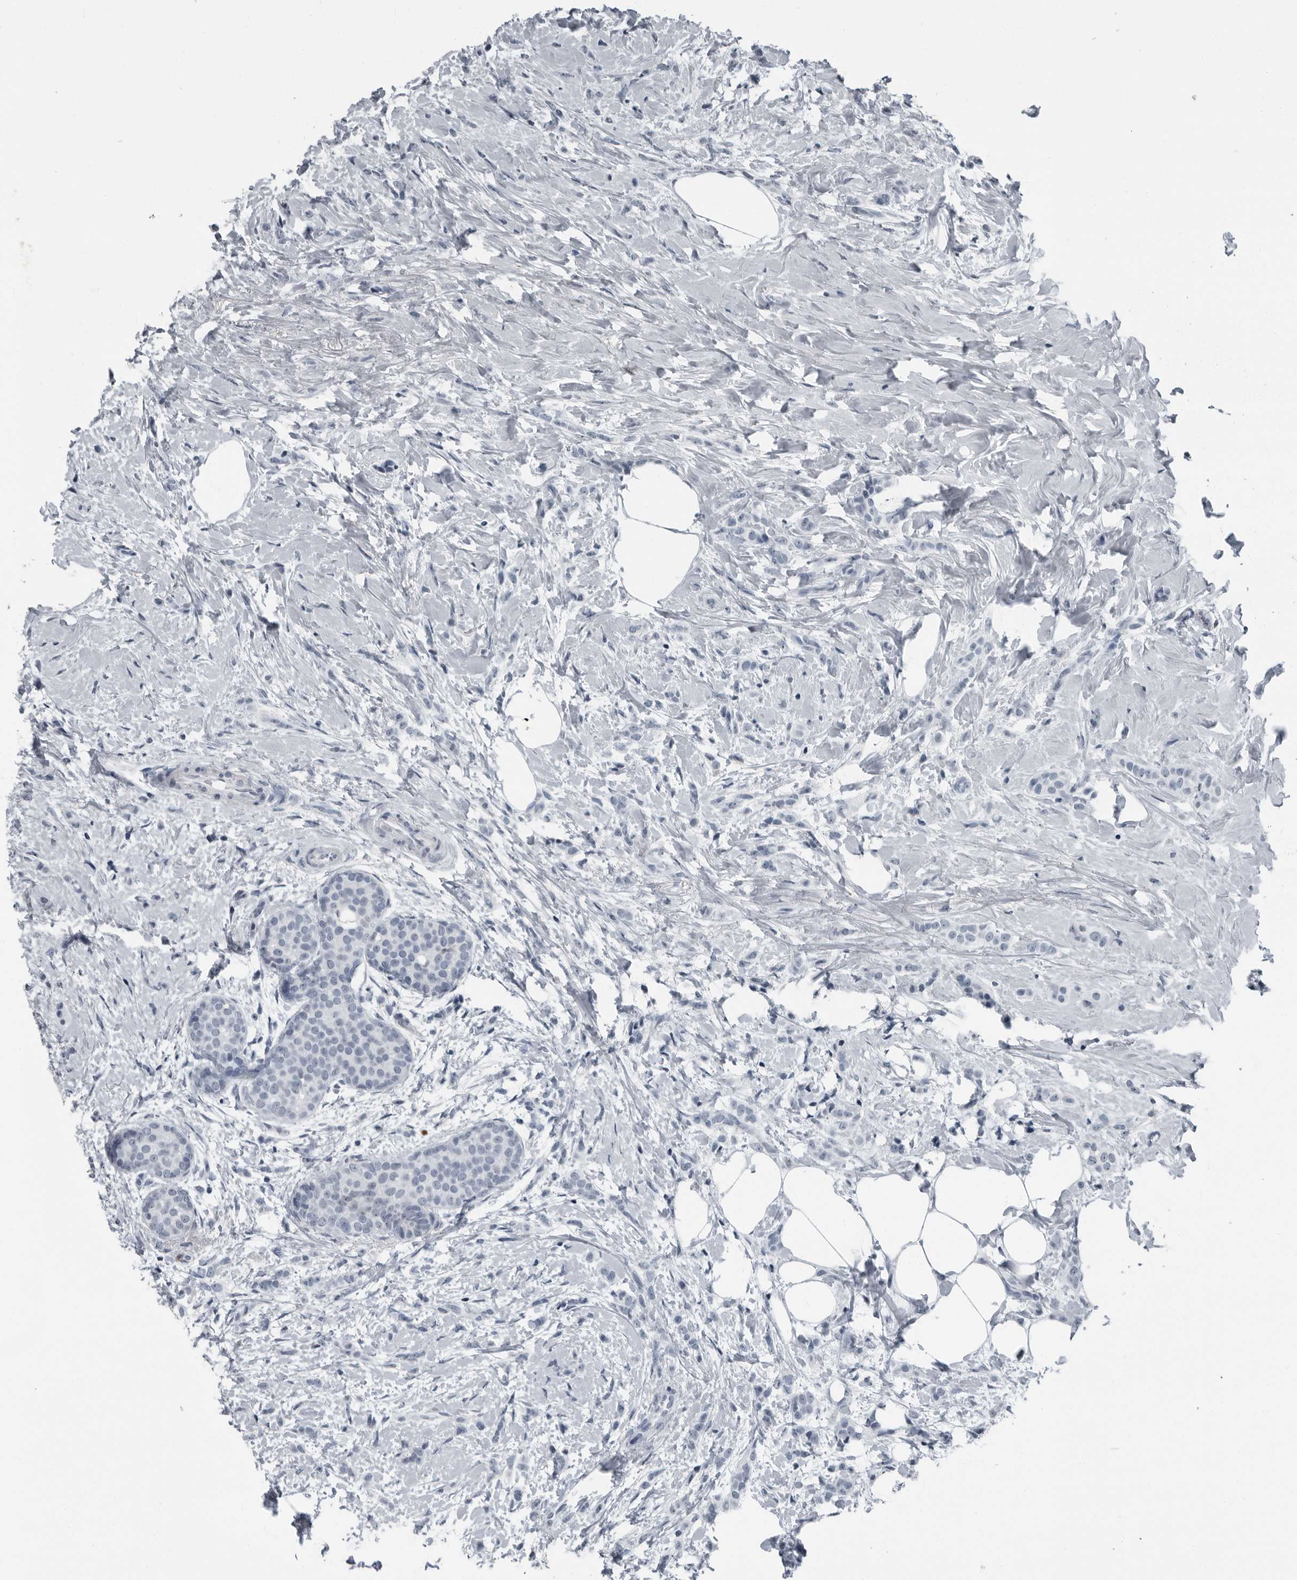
{"staining": {"intensity": "negative", "quantity": "none", "location": "none"}, "tissue": "breast cancer", "cell_type": "Tumor cells", "image_type": "cancer", "snomed": [{"axis": "morphology", "description": "Lobular carcinoma, in situ"}, {"axis": "morphology", "description": "Lobular carcinoma"}, {"axis": "topography", "description": "Breast"}], "caption": "Immunohistochemistry histopathology image of neoplastic tissue: human breast cancer (lobular carcinoma in situ) stained with DAB reveals no significant protein positivity in tumor cells. The staining is performed using DAB (3,3'-diaminobenzidine) brown chromogen with nuclei counter-stained in using hematoxylin.", "gene": "PDCD11", "patient": {"sex": "female", "age": 41}}